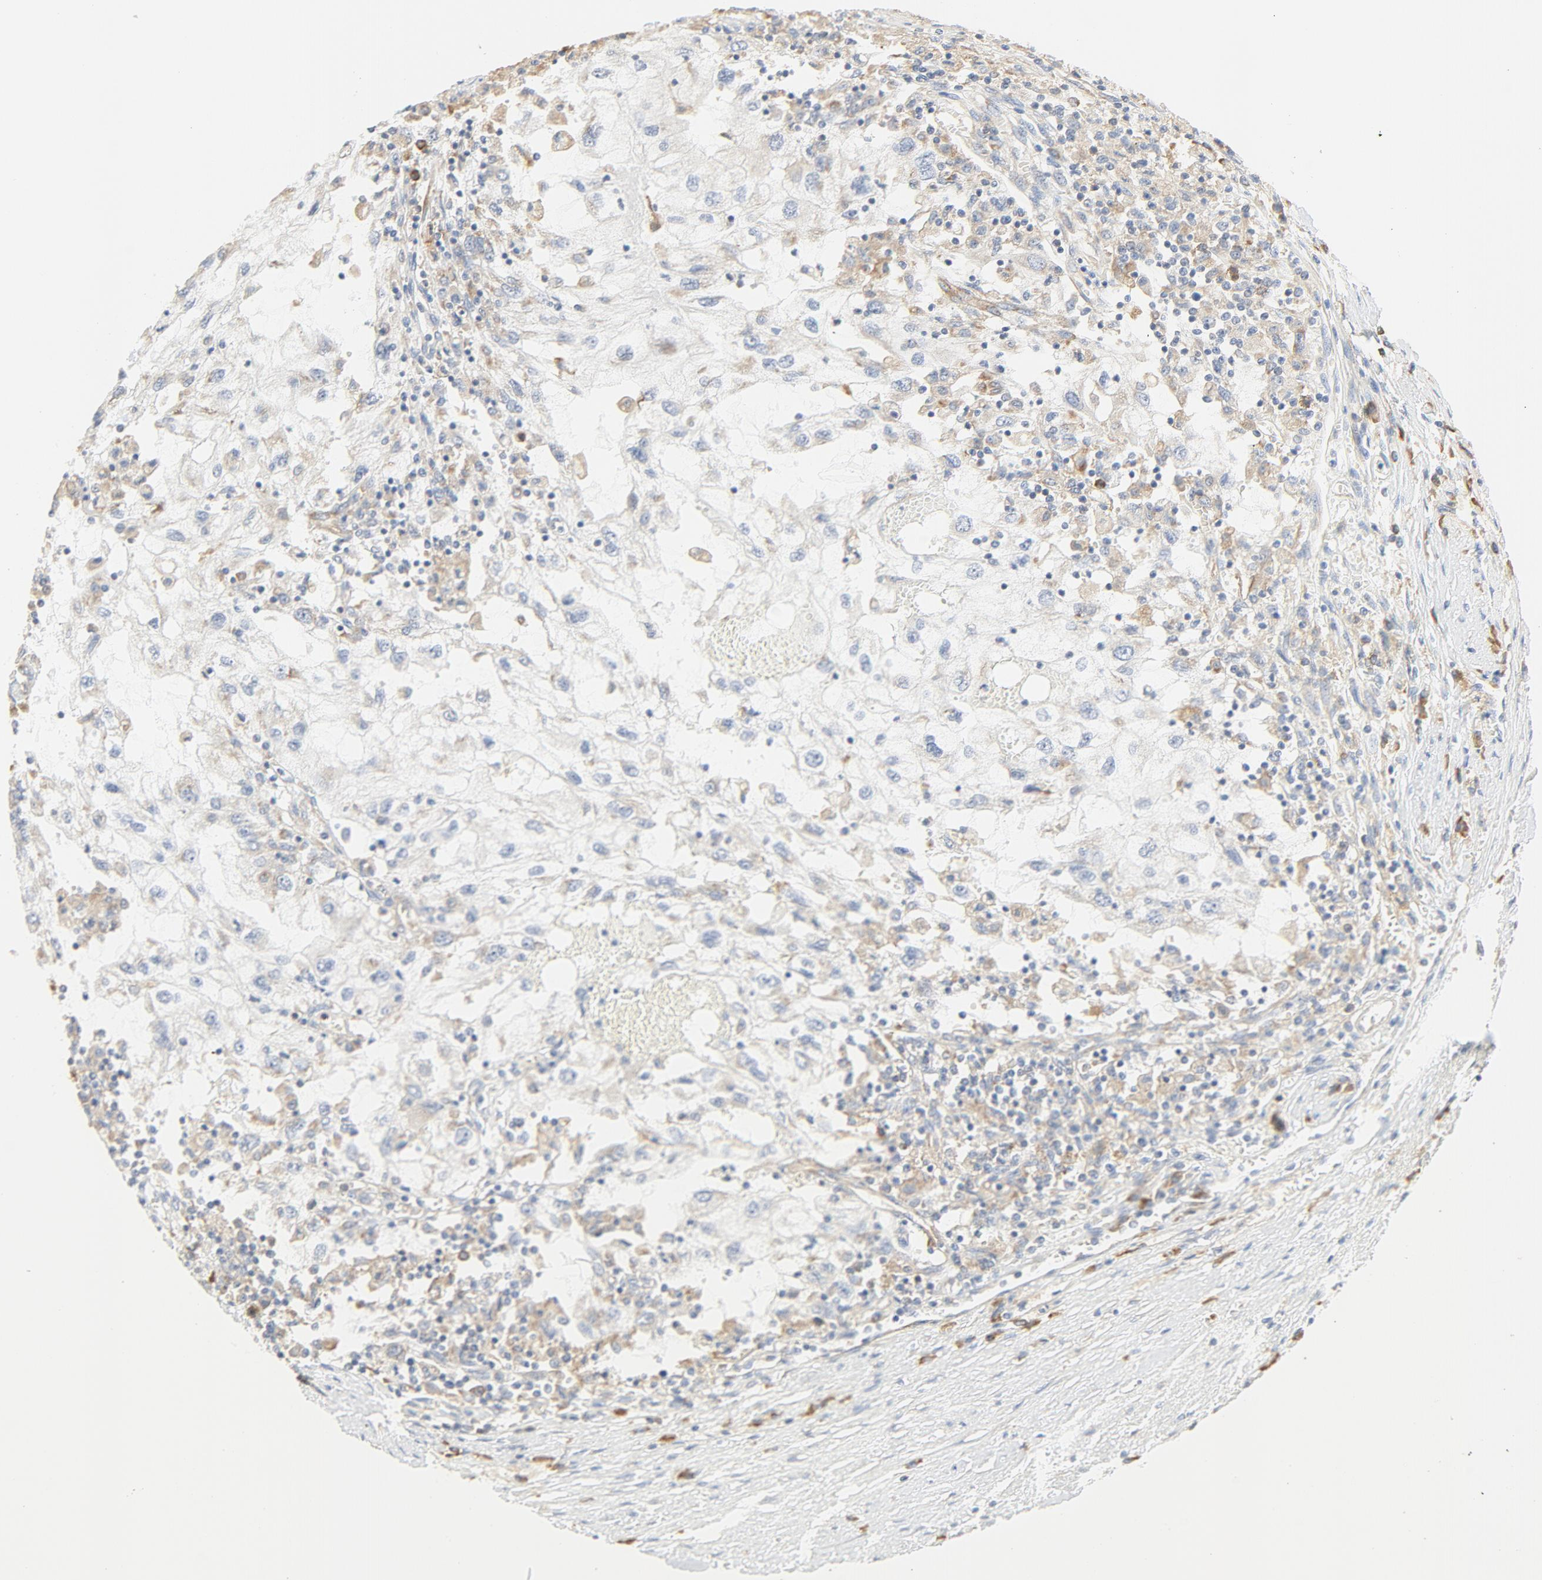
{"staining": {"intensity": "weak", "quantity": ">75%", "location": "cytoplasmic/membranous"}, "tissue": "renal cancer", "cell_type": "Tumor cells", "image_type": "cancer", "snomed": [{"axis": "morphology", "description": "Normal tissue, NOS"}, {"axis": "morphology", "description": "Adenocarcinoma, NOS"}, {"axis": "topography", "description": "Kidney"}], "caption": "Approximately >75% of tumor cells in human renal cancer (adenocarcinoma) reveal weak cytoplasmic/membranous protein expression as visualized by brown immunohistochemical staining.", "gene": "RPS6", "patient": {"sex": "male", "age": 71}}